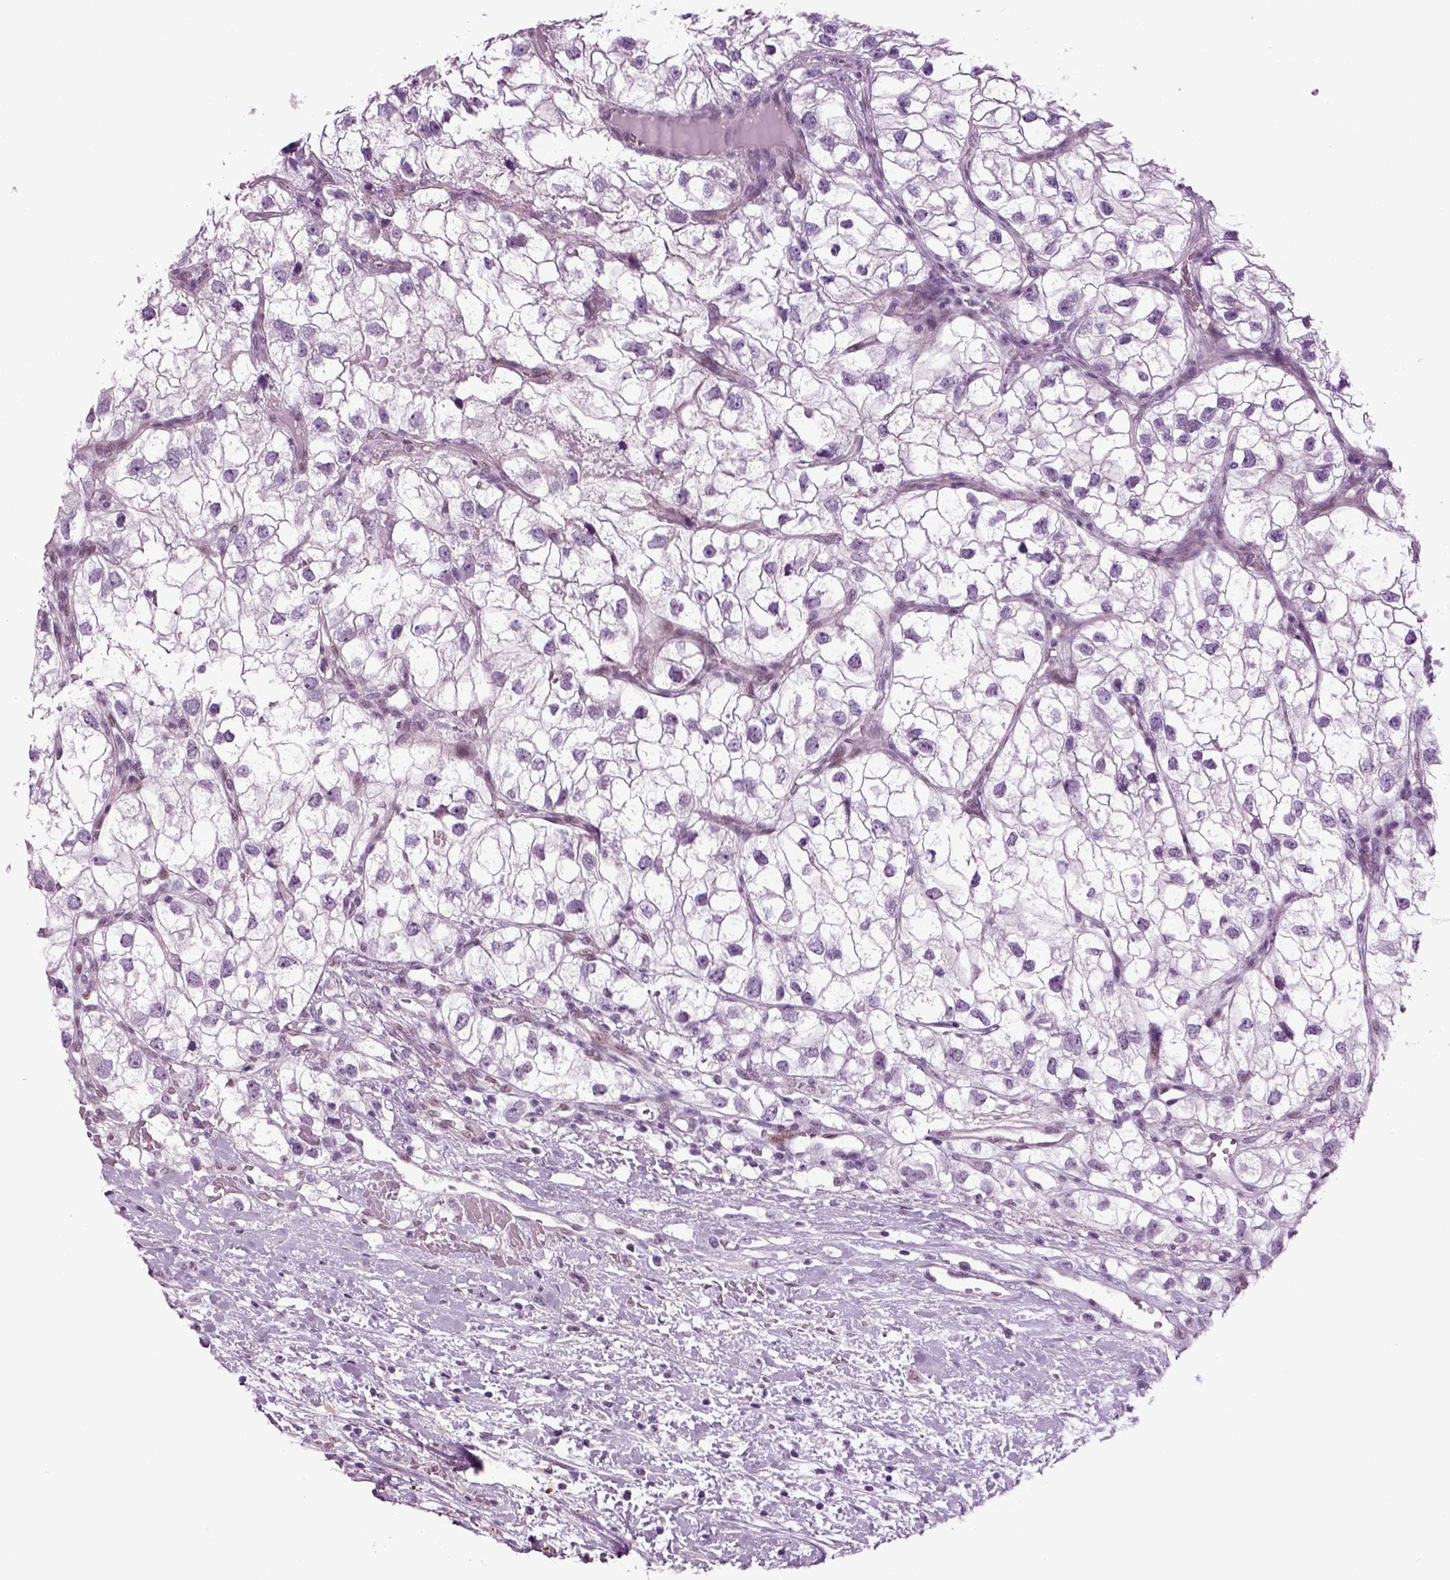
{"staining": {"intensity": "negative", "quantity": "none", "location": "none"}, "tissue": "renal cancer", "cell_type": "Tumor cells", "image_type": "cancer", "snomed": [{"axis": "morphology", "description": "Adenocarcinoma, NOS"}, {"axis": "topography", "description": "Kidney"}], "caption": "DAB (3,3'-diaminobenzidine) immunohistochemical staining of human renal cancer (adenocarcinoma) displays no significant expression in tumor cells. (Stains: DAB IHC with hematoxylin counter stain, Microscopy: brightfield microscopy at high magnification).", "gene": "RFX3", "patient": {"sex": "male", "age": 59}}